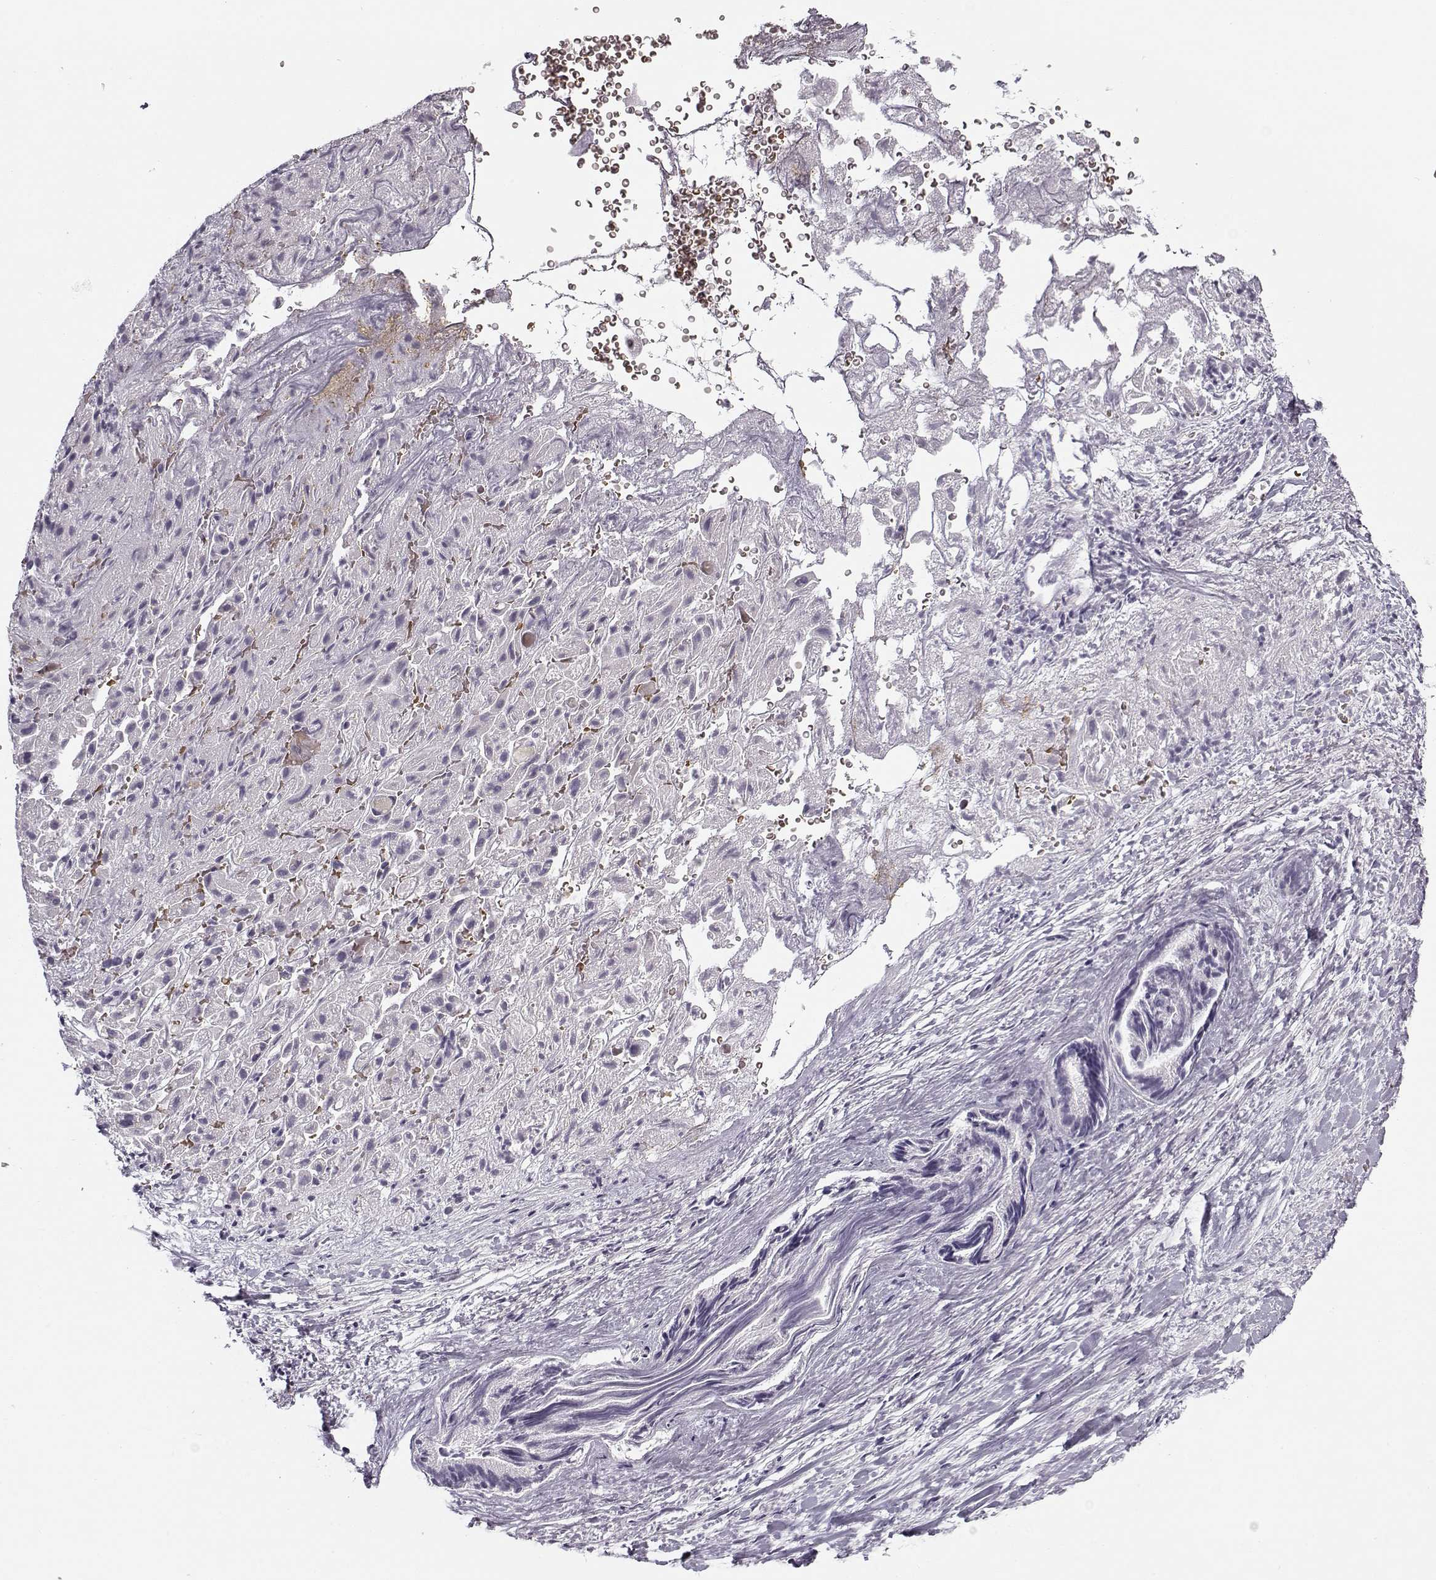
{"staining": {"intensity": "negative", "quantity": "none", "location": "none"}, "tissue": "liver cancer", "cell_type": "Tumor cells", "image_type": "cancer", "snomed": [{"axis": "morphology", "description": "Cholangiocarcinoma"}, {"axis": "topography", "description": "Liver"}], "caption": "Tumor cells show no significant positivity in liver cholangiocarcinoma. (IHC, brightfield microscopy, high magnification).", "gene": "SNCA", "patient": {"sex": "female", "age": 52}}